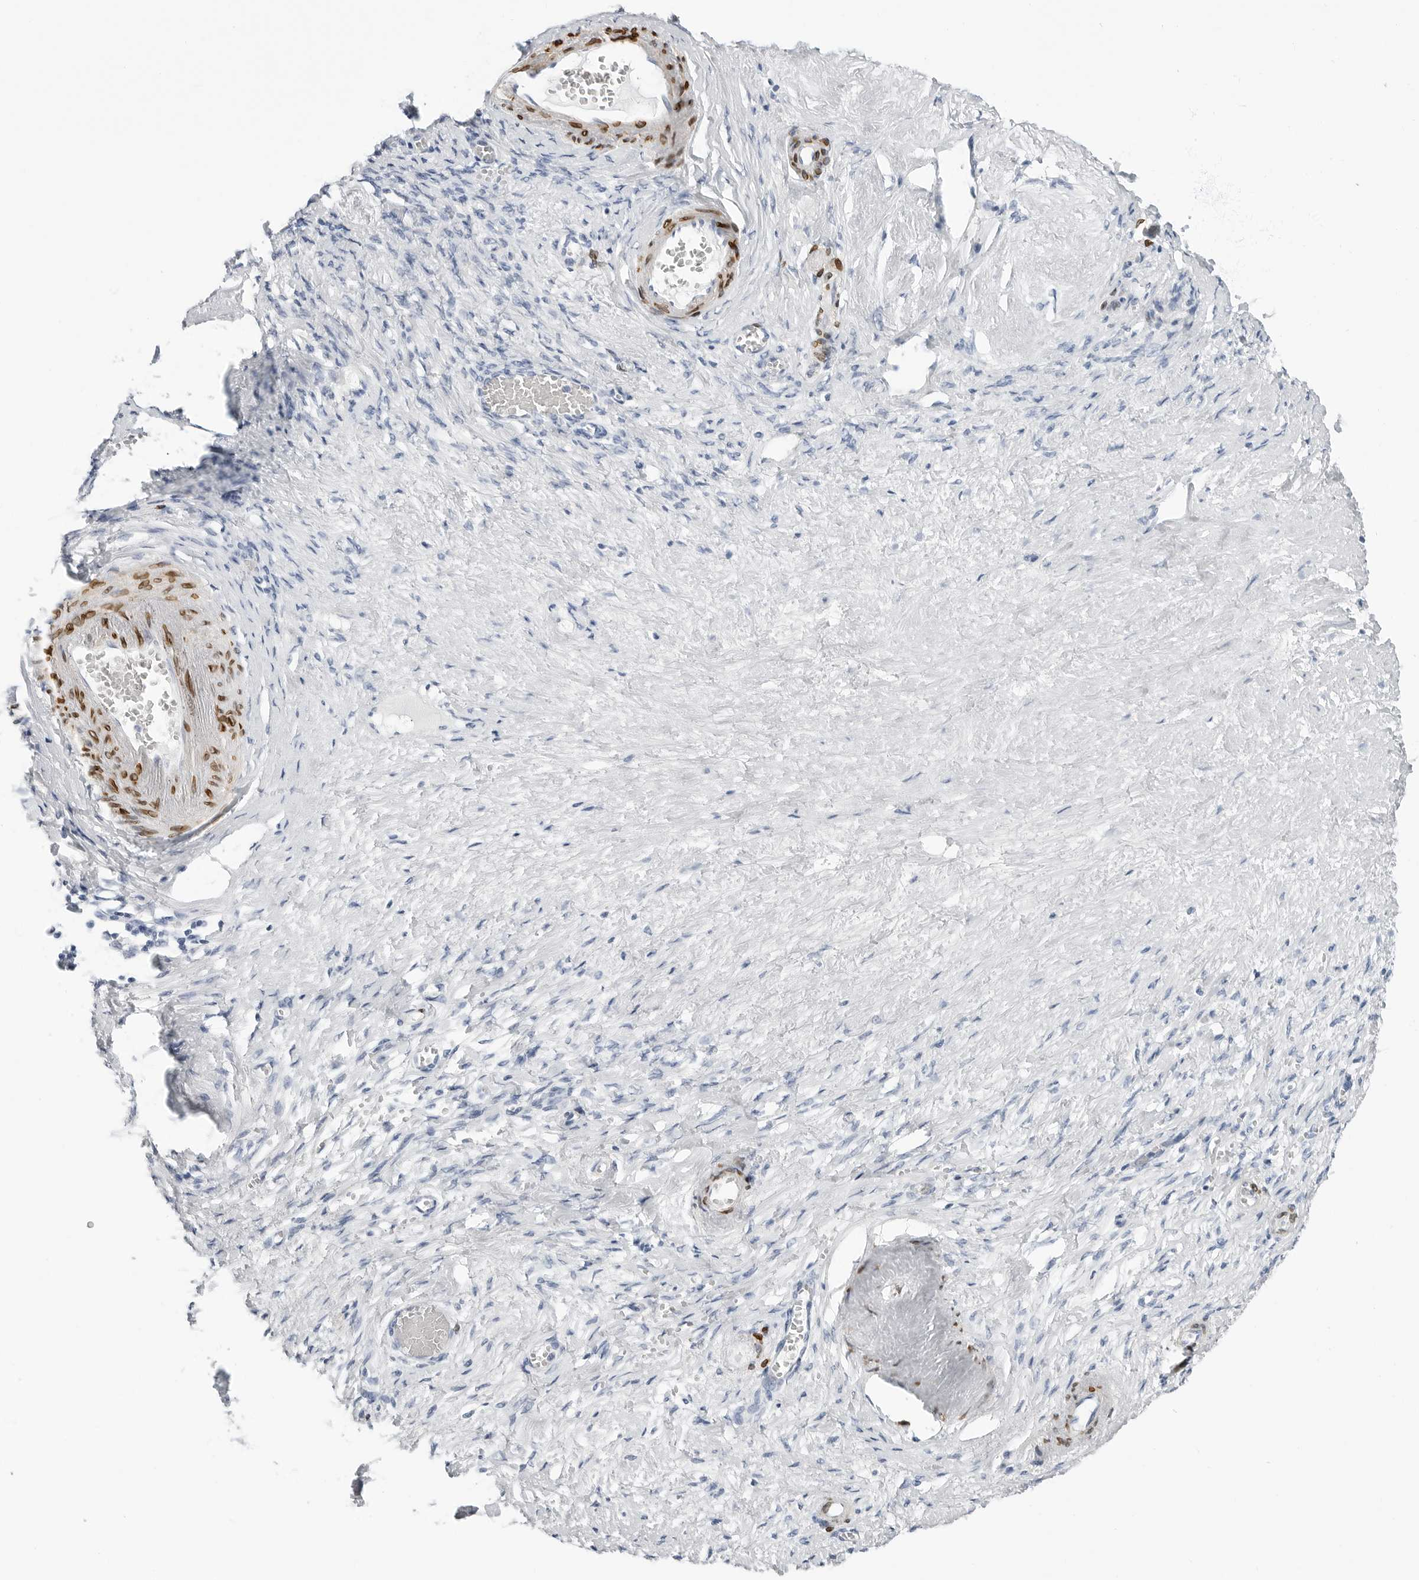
{"staining": {"intensity": "negative", "quantity": "none", "location": "none"}, "tissue": "adipose tissue", "cell_type": "Adipocytes", "image_type": "normal", "snomed": [{"axis": "morphology", "description": "Normal tissue, NOS"}, {"axis": "topography", "description": "Vascular tissue"}, {"axis": "topography", "description": "Fallopian tube"}, {"axis": "topography", "description": "Ovary"}], "caption": "The image demonstrates no staining of adipocytes in unremarkable adipose tissue.", "gene": "PLN", "patient": {"sex": "female", "age": 67}}